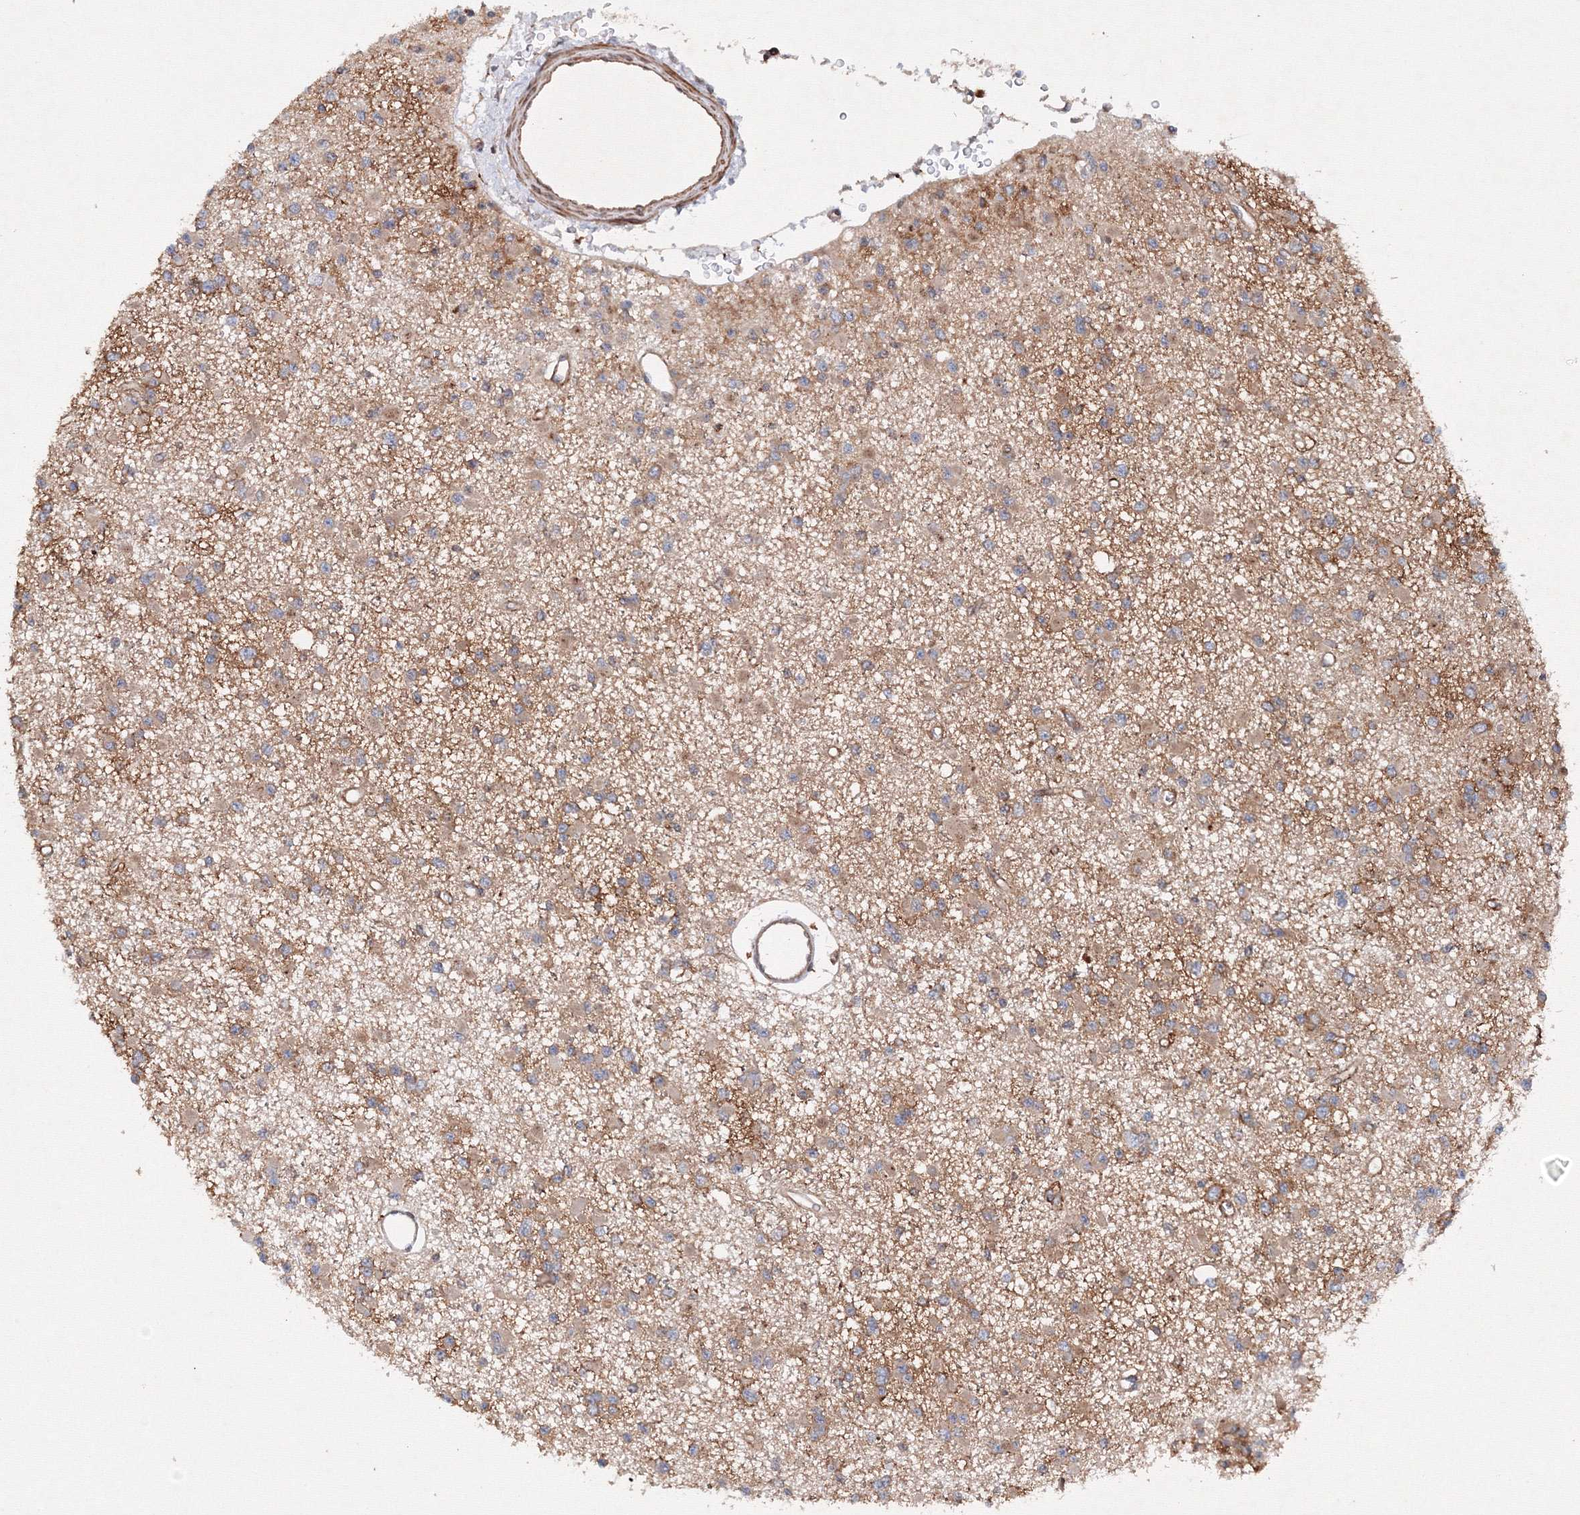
{"staining": {"intensity": "moderate", "quantity": "<25%", "location": "cytoplasmic/membranous"}, "tissue": "glioma", "cell_type": "Tumor cells", "image_type": "cancer", "snomed": [{"axis": "morphology", "description": "Glioma, malignant, Low grade"}, {"axis": "topography", "description": "Brain"}], "caption": "The histopathology image reveals a brown stain indicating the presence of a protein in the cytoplasmic/membranous of tumor cells in glioma.", "gene": "DCTD", "patient": {"sex": "female", "age": 22}}